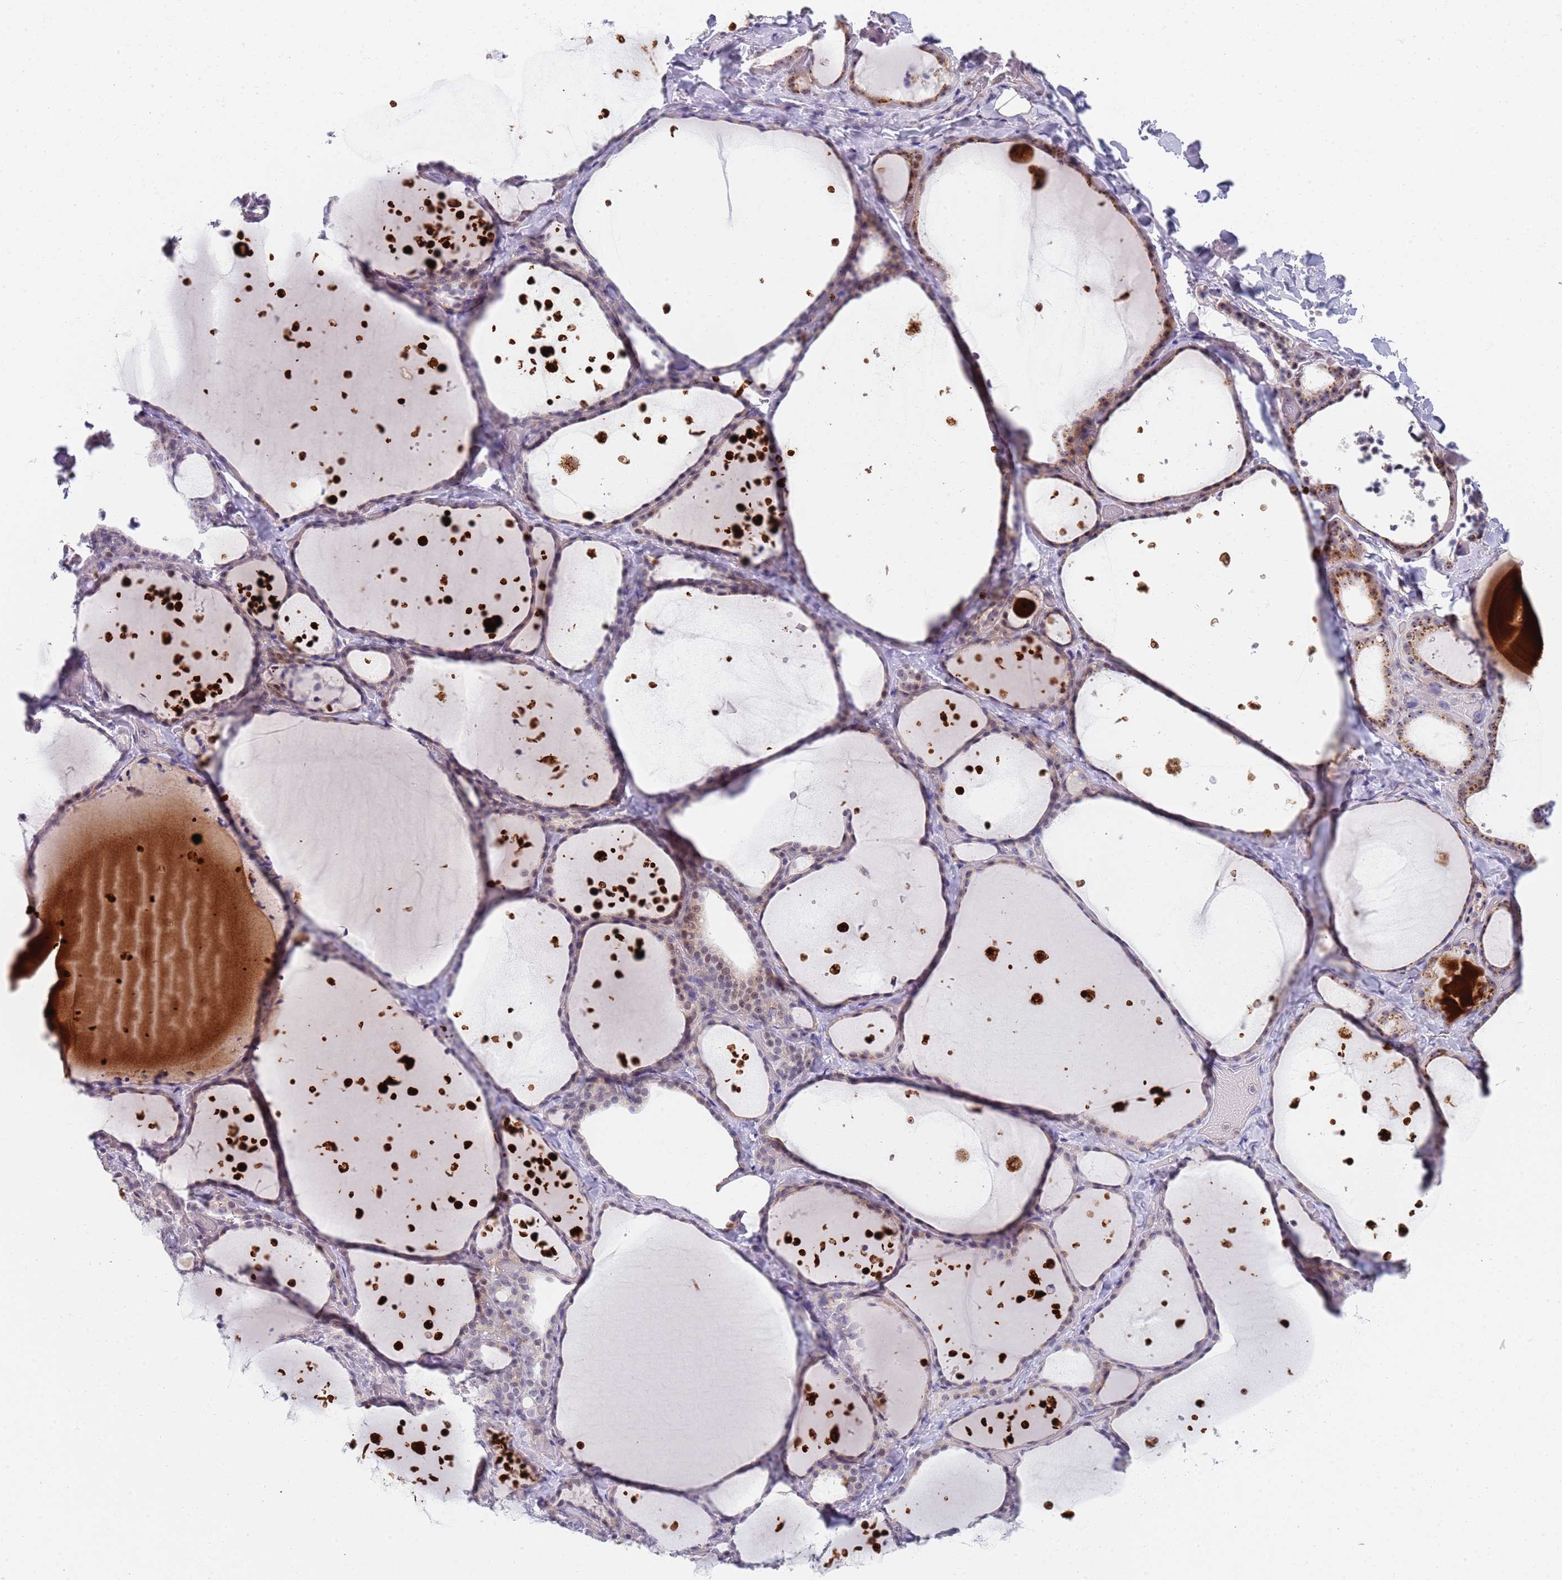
{"staining": {"intensity": "weak", "quantity": "25%-75%", "location": "cytoplasmic/membranous,nuclear"}, "tissue": "thyroid gland", "cell_type": "Glandular cells", "image_type": "normal", "snomed": [{"axis": "morphology", "description": "Normal tissue, NOS"}, {"axis": "topography", "description": "Thyroid gland"}], "caption": "Protein positivity by immunohistochemistry demonstrates weak cytoplasmic/membranous,nuclear positivity in about 25%-75% of glandular cells in normal thyroid gland.", "gene": "PLCL2", "patient": {"sex": "female", "age": 44}}